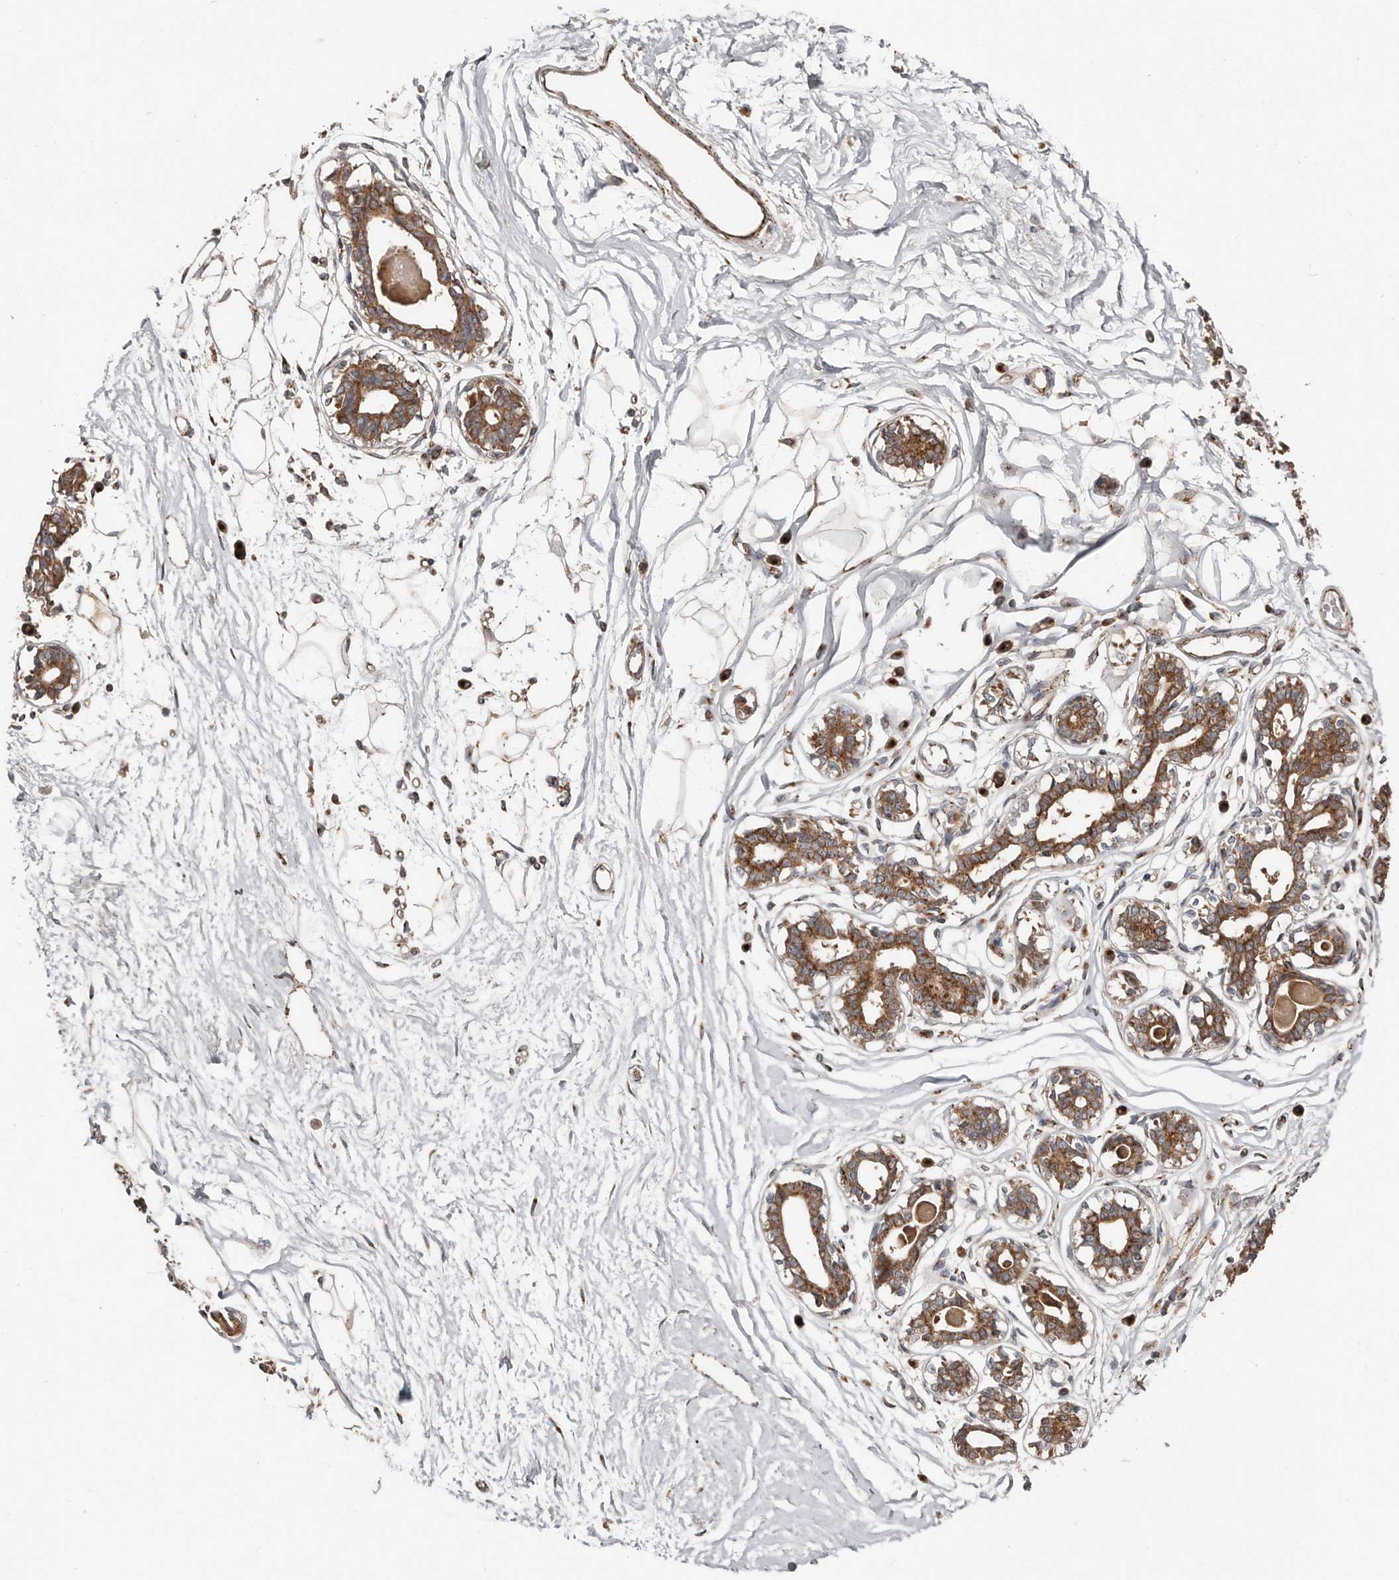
{"staining": {"intensity": "negative", "quantity": "none", "location": "none"}, "tissue": "breast", "cell_type": "Adipocytes", "image_type": "normal", "snomed": [{"axis": "morphology", "description": "Normal tissue, NOS"}, {"axis": "topography", "description": "Breast"}], "caption": "Breast was stained to show a protein in brown. There is no significant positivity in adipocytes. (Stains: DAB (3,3'-diaminobenzidine) immunohistochemistry (IHC) with hematoxylin counter stain, Microscopy: brightfield microscopy at high magnification).", "gene": "COG1", "patient": {"sex": "female", "age": 45}}